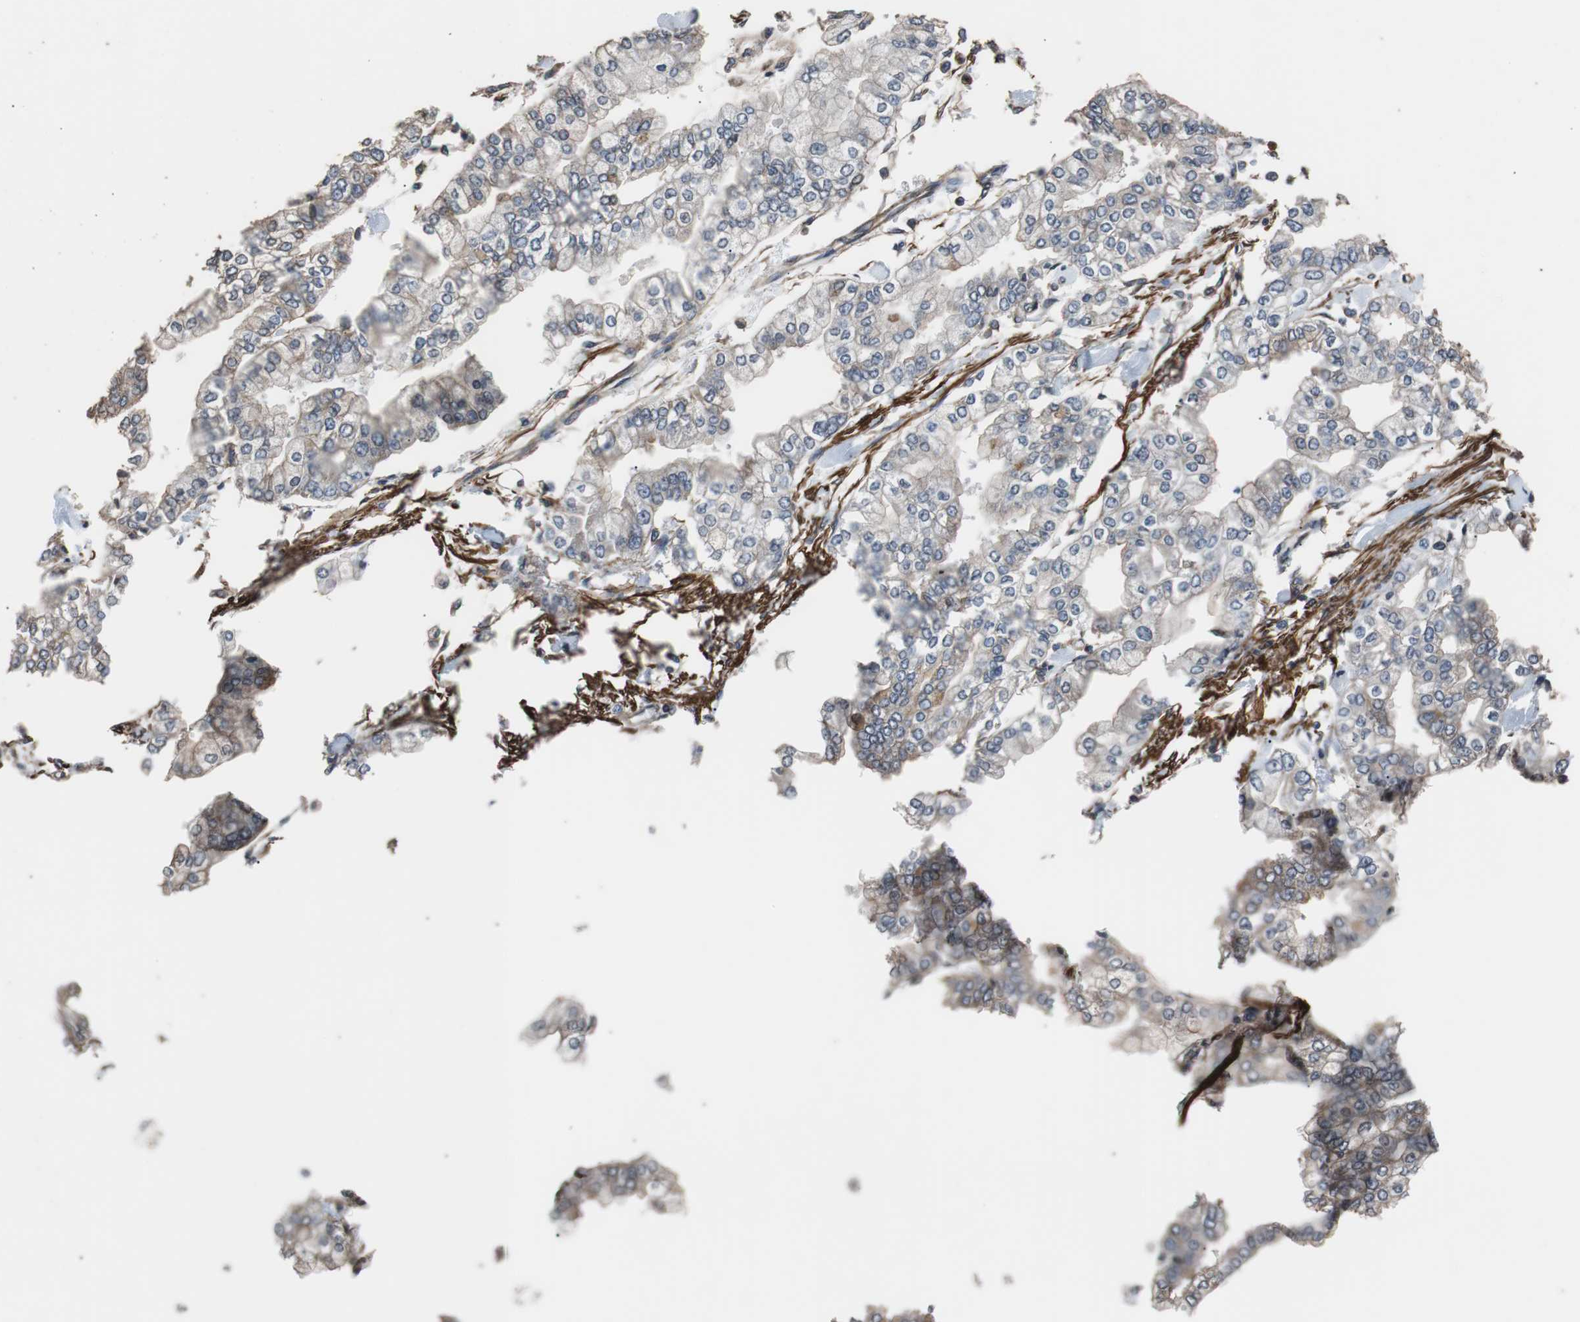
{"staining": {"intensity": "weak", "quantity": "25%-75%", "location": "cytoplasmic/membranous"}, "tissue": "stomach cancer", "cell_type": "Tumor cells", "image_type": "cancer", "snomed": [{"axis": "morphology", "description": "Normal tissue, NOS"}, {"axis": "morphology", "description": "Adenocarcinoma, NOS"}, {"axis": "topography", "description": "Stomach, upper"}, {"axis": "topography", "description": "Stomach"}], "caption": "An immunohistochemistry (IHC) photomicrograph of tumor tissue is shown. Protein staining in brown shows weak cytoplasmic/membranous positivity in stomach adenocarcinoma within tumor cells.", "gene": "PITRM1", "patient": {"sex": "male", "age": 76}}